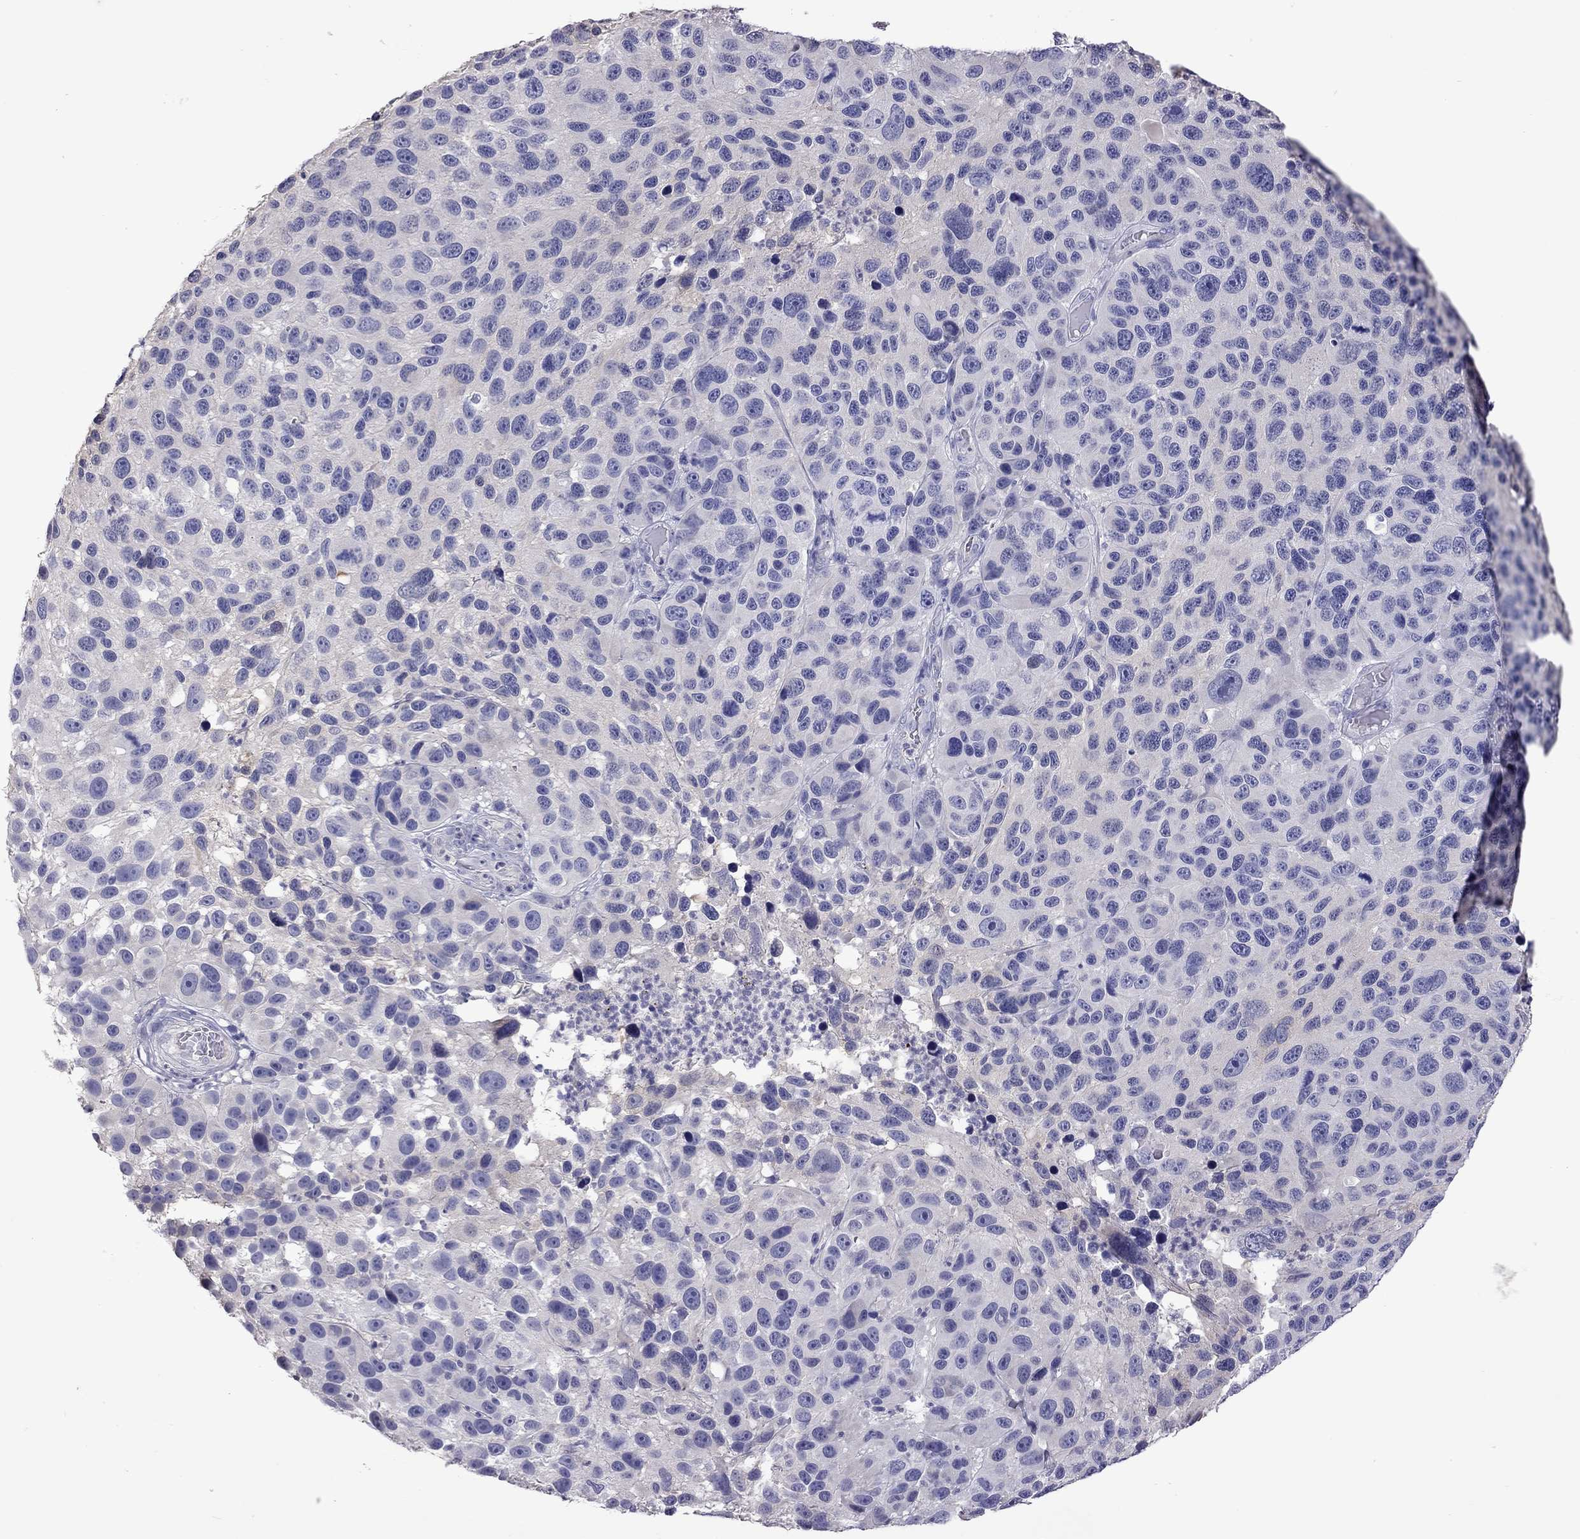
{"staining": {"intensity": "negative", "quantity": "none", "location": "none"}, "tissue": "melanoma", "cell_type": "Tumor cells", "image_type": "cancer", "snomed": [{"axis": "morphology", "description": "Malignant melanoma, NOS"}, {"axis": "topography", "description": "Skin"}], "caption": "Melanoma stained for a protein using immunohistochemistry (IHC) demonstrates no staining tumor cells.", "gene": "FEZ1", "patient": {"sex": "male", "age": 53}}